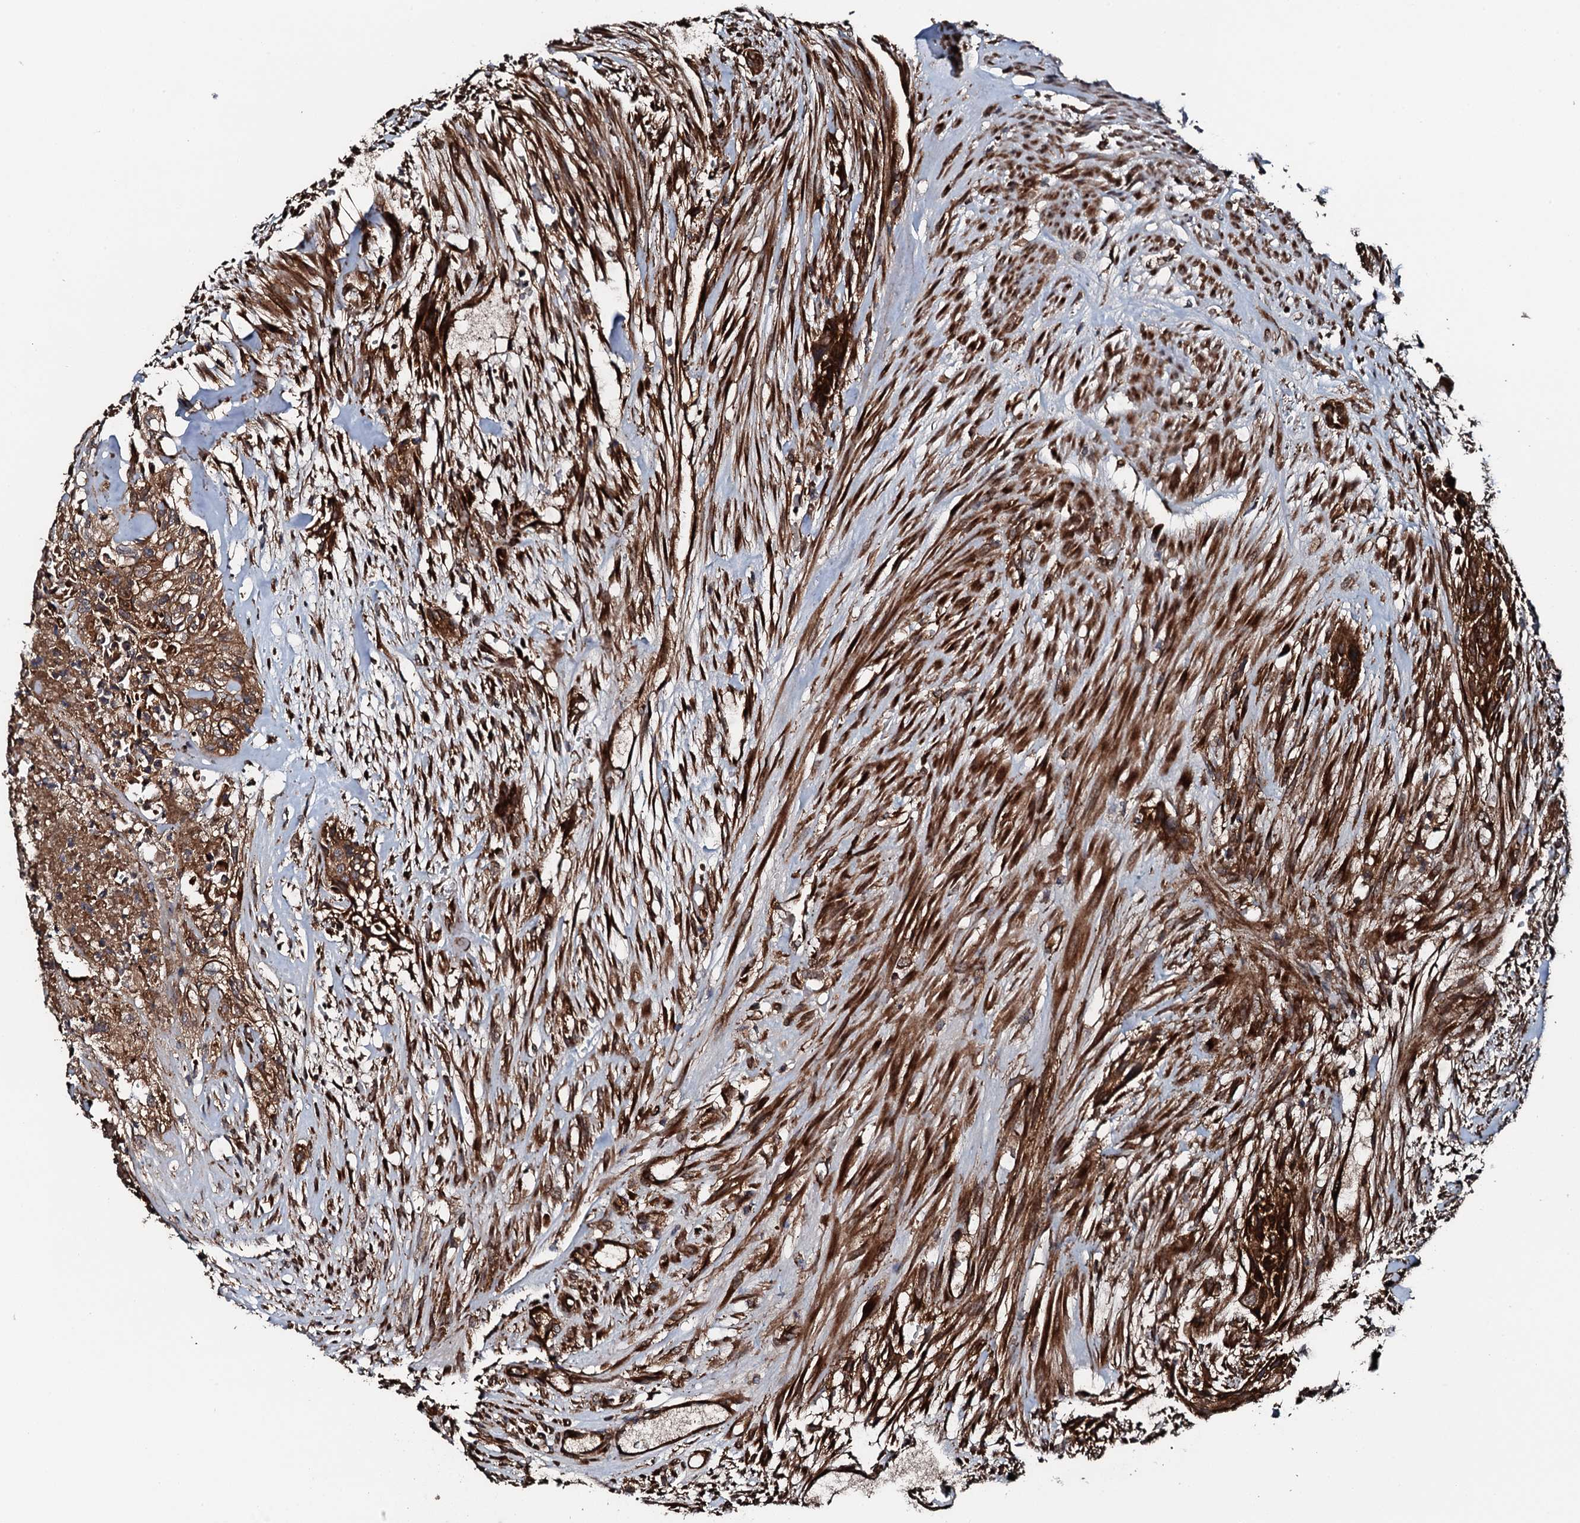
{"staining": {"intensity": "strong", "quantity": ">75%", "location": "cytoplasmic/membranous"}, "tissue": "urothelial cancer", "cell_type": "Tumor cells", "image_type": "cancer", "snomed": [{"axis": "morphology", "description": "Urothelial carcinoma, High grade"}, {"axis": "topography", "description": "Urinary bladder"}], "caption": "Immunohistochemistry photomicrograph of neoplastic tissue: urothelial carcinoma (high-grade) stained using immunohistochemistry shows high levels of strong protein expression localized specifically in the cytoplasmic/membranous of tumor cells, appearing as a cytoplasmic/membranous brown color.", "gene": "FLYWCH1", "patient": {"sex": "male", "age": 35}}